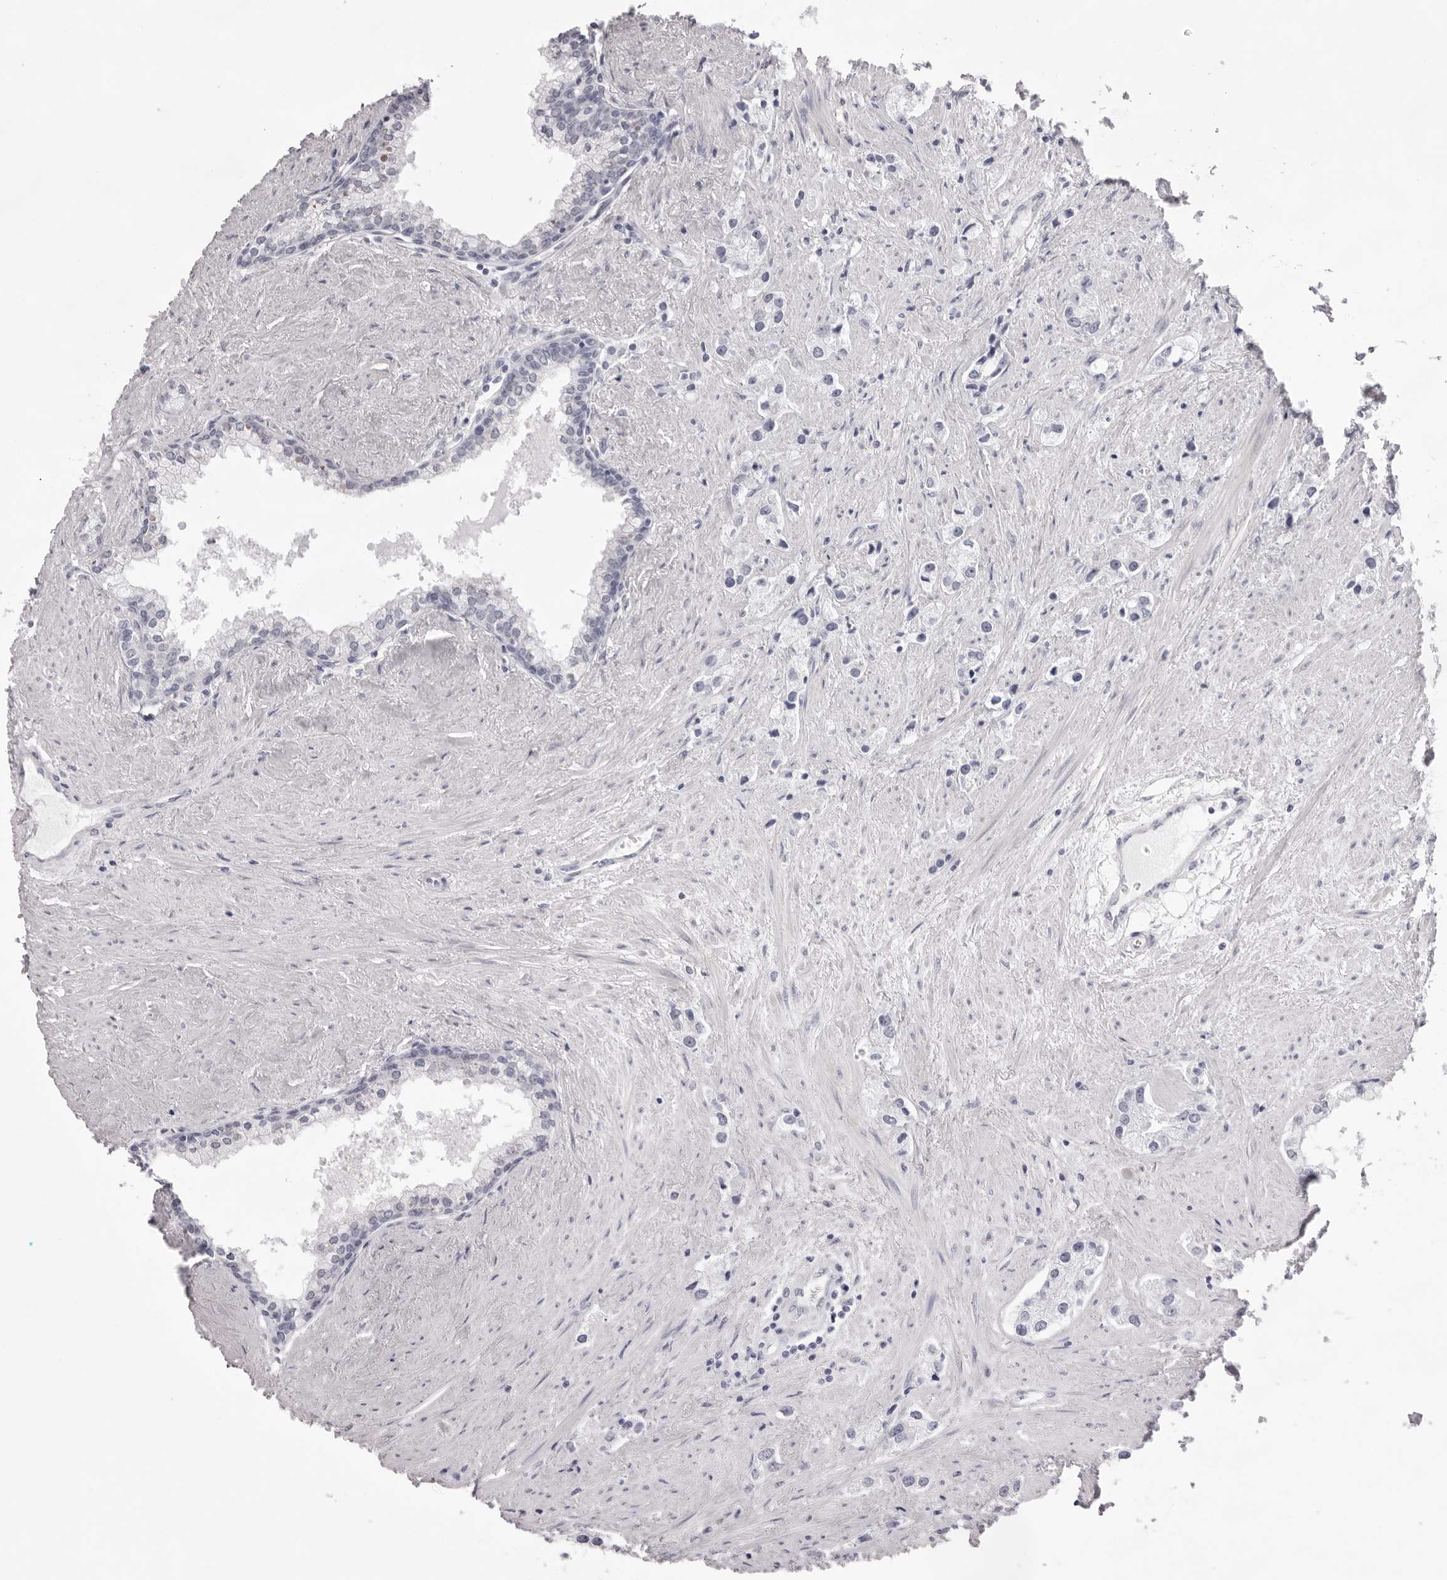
{"staining": {"intensity": "negative", "quantity": "none", "location": "none"}, "tissue": "prostate cancer", "cell_type": "Tumor cells", "image_type": "cancer", "snomed": [{"axis": "morphology", "description": "Adenocarcinoma, High grade"}, {"axis": "topography", "description": "Prostate"}], "caption": "This is an immunohistochemistry histopathology image of prostate adenocarcinoma (high-grade). There is no staining in tumor cells.", "gene": "SPTA1", "patient": {"sex": "male", "age": 66}}